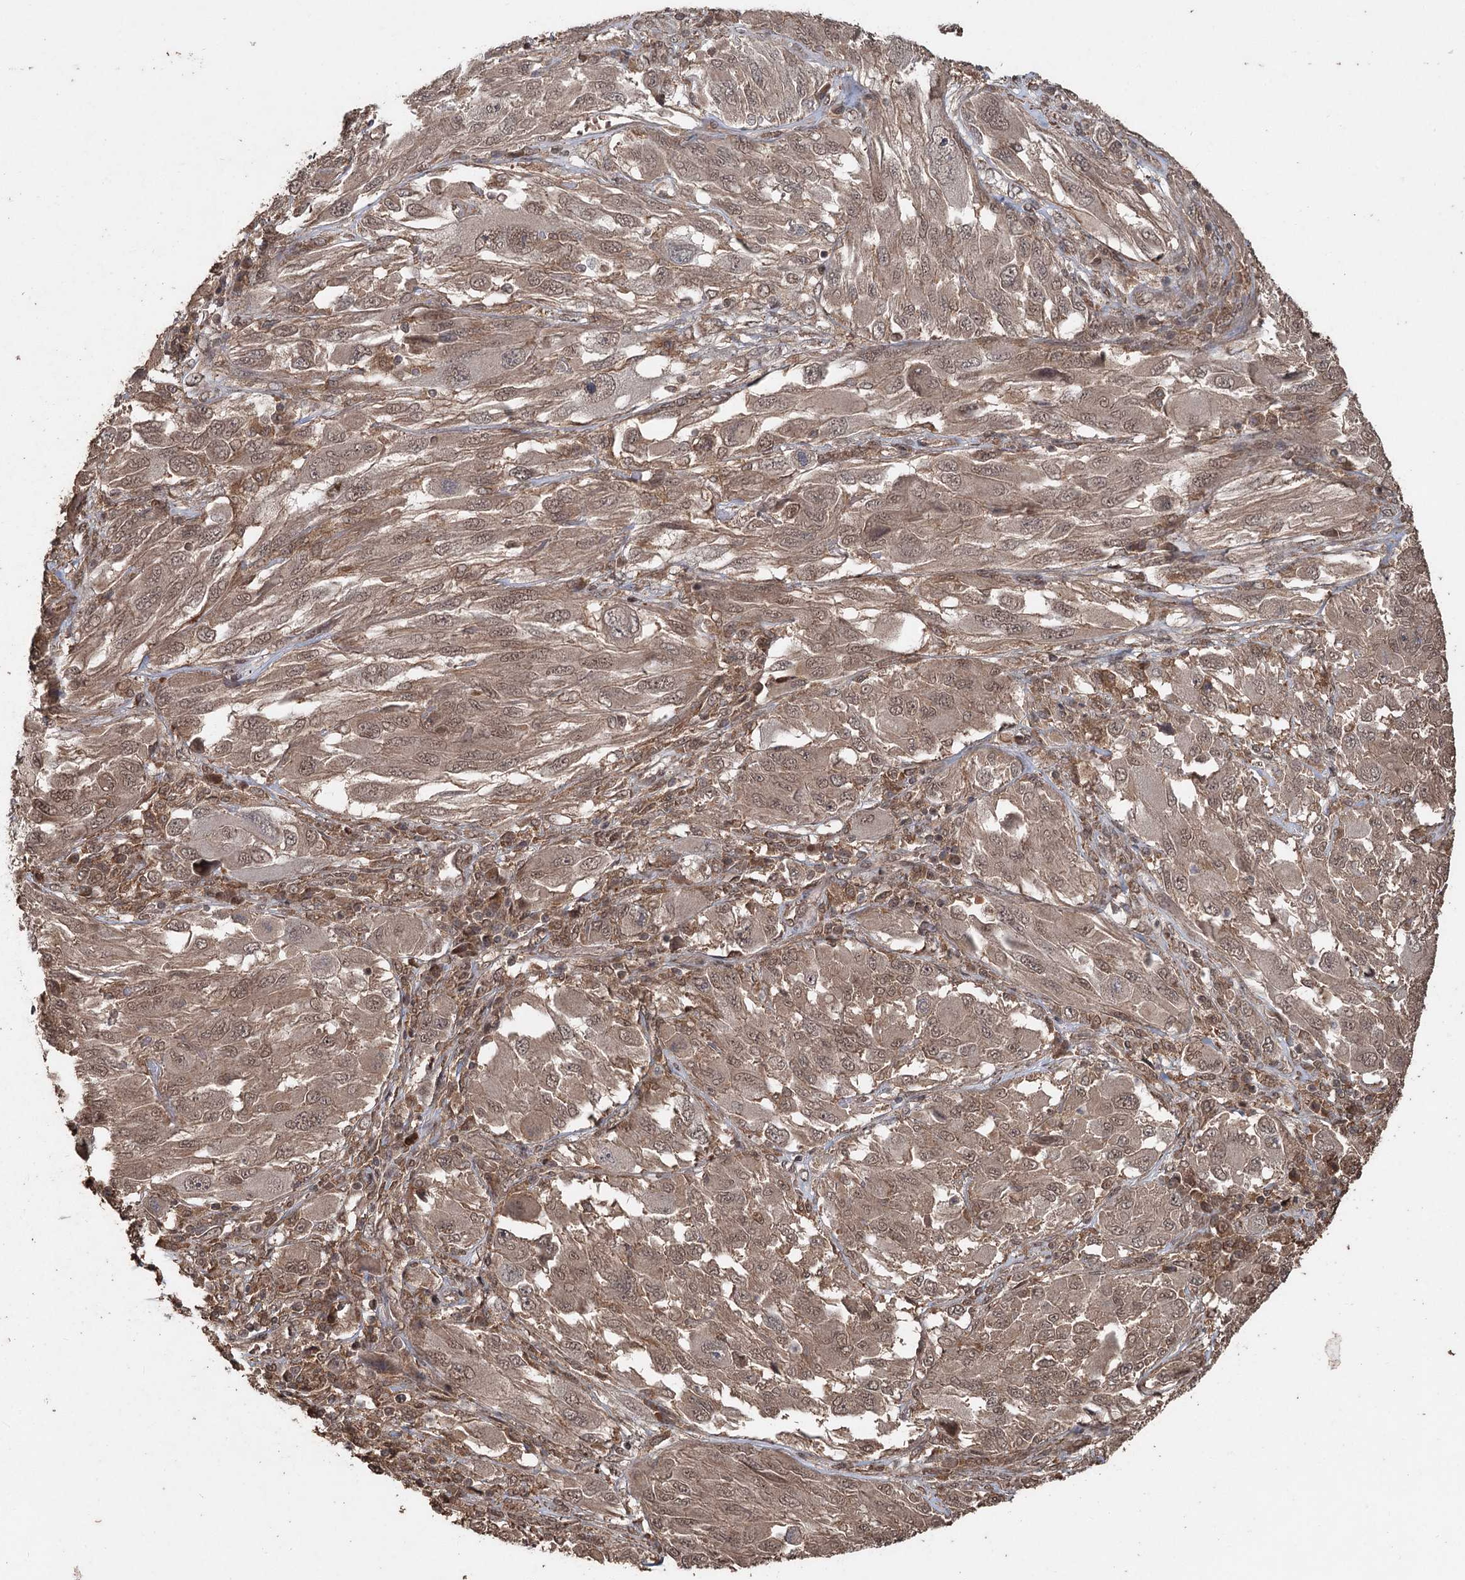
{"staining": {"intensity": "moderate", "quantity": ">75%", "location": "cytoplasmic/membranous,nuclear"}, "tissue": "melanoma", "cell_type": "Tumor cells", "image_type": "cancer", "snomed": [{"axis": "morphology", "description": "Malignant melanoma, NOS"}, {"axis": "topography", "description": "Skin"}], "caption": "Moderate cytoplasmic/membranous and nuclear positivity for a protein is seen in about >75% of tumor cells of malignant melanoma using immunohistochemistry (IHC).", "gene": "FBXO7", "patient": {"sex": "female", "age": 91}}